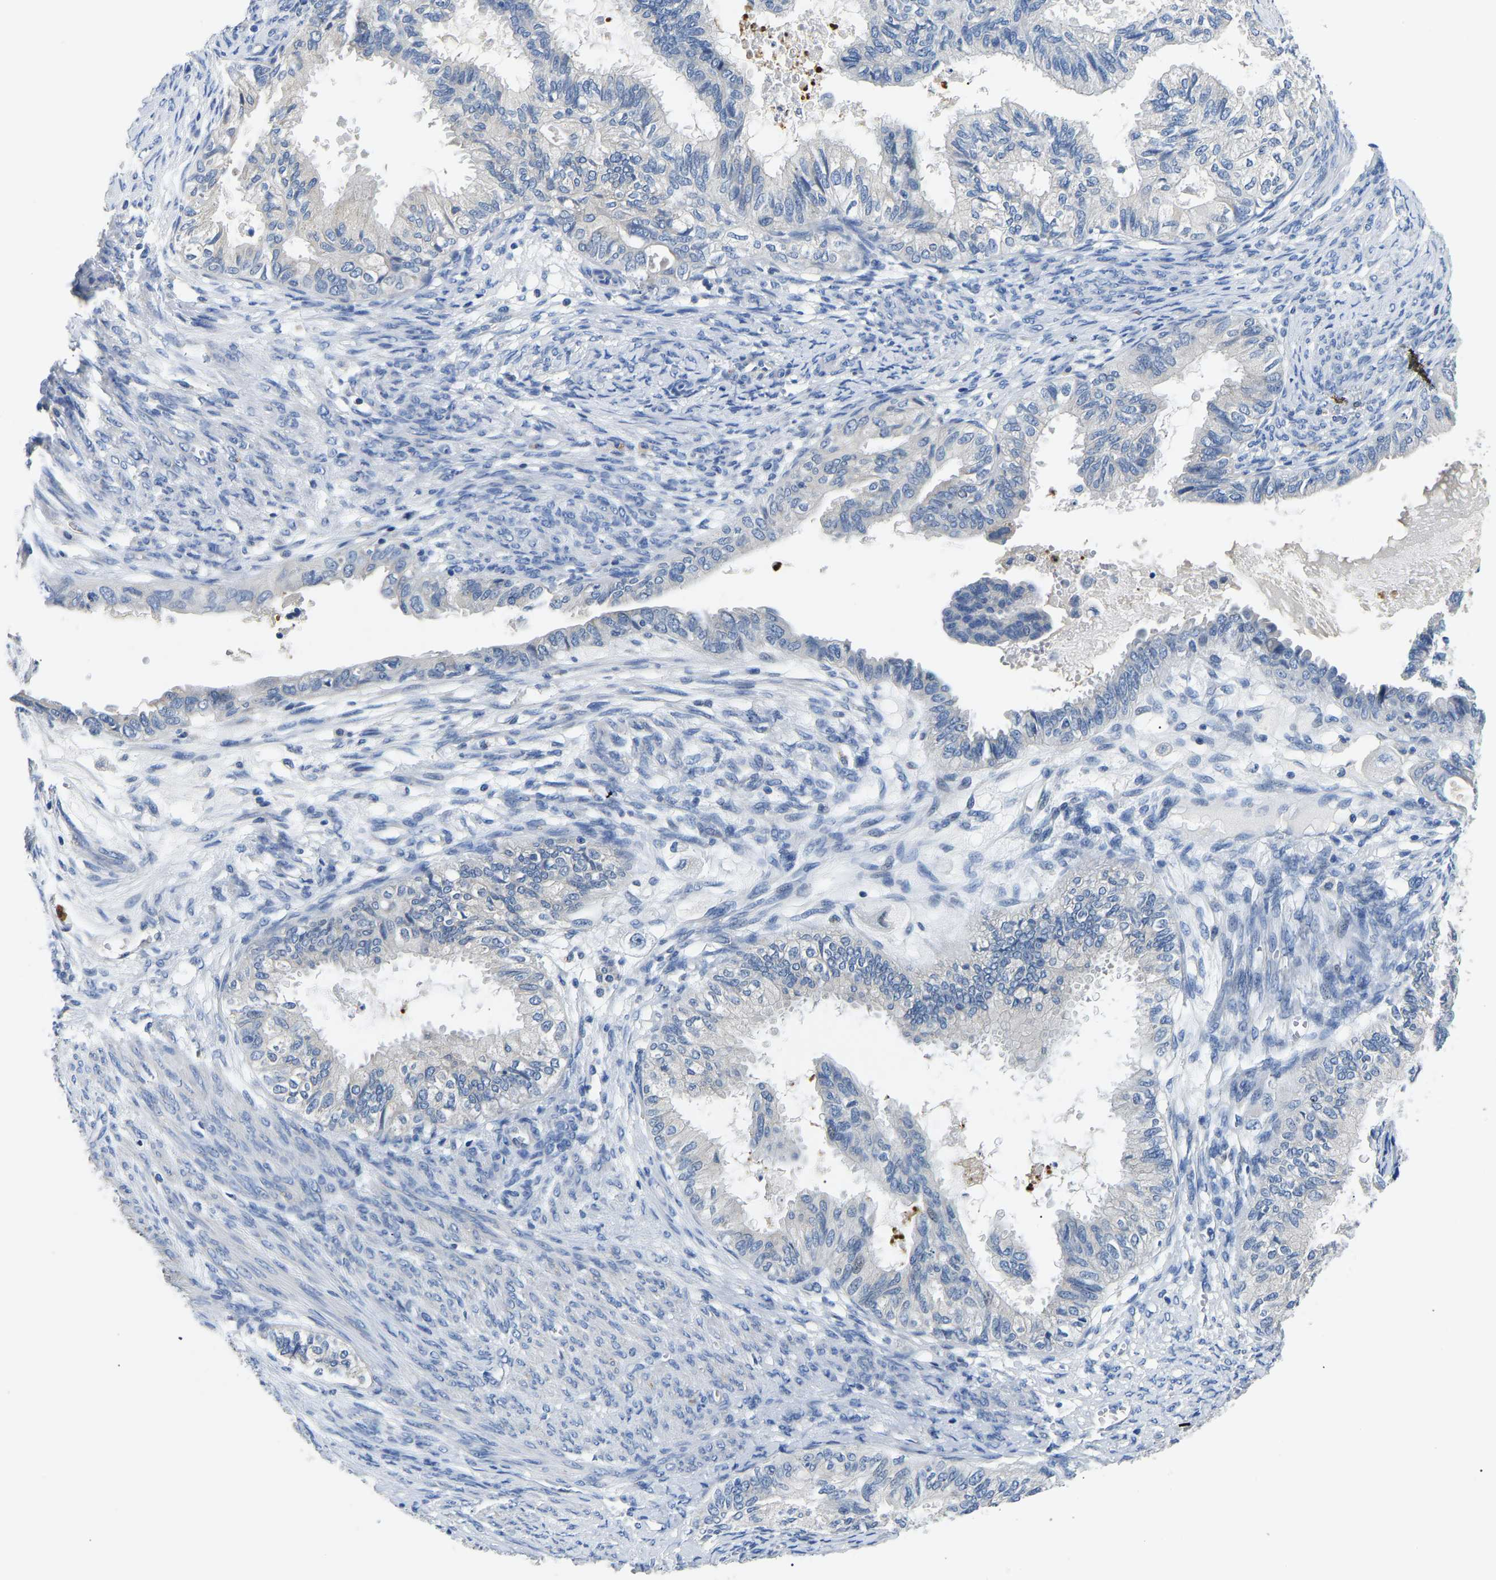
{"staining": {"intensity": "negative", "quantity": "none", "location": "none"}, "tissue": "cervical cancer", "cell_type": "Tumor cells", "image_type": "cancer", "snomed": [{"axis": "morphology", "description": "Normal tissue, NOS"}, {"axis": "morphology", "description": "Adenocarcinoma, NOS"}, {"axis": "topography", "description": "Cervix"}, {"axis": "topography", "description": "Endometrium"}], "caption": "Cervical cancer was stained to show a protein in brown. There is no significant positivity in tumor cells. (Stains: DAB immunohistochemistry (IHC) with hematoxylin counter stain, Microscopy: brightfield microscopy at high magnification).", "gene": "TOR1B", "patient": {"sex": "female", "age": 86}}